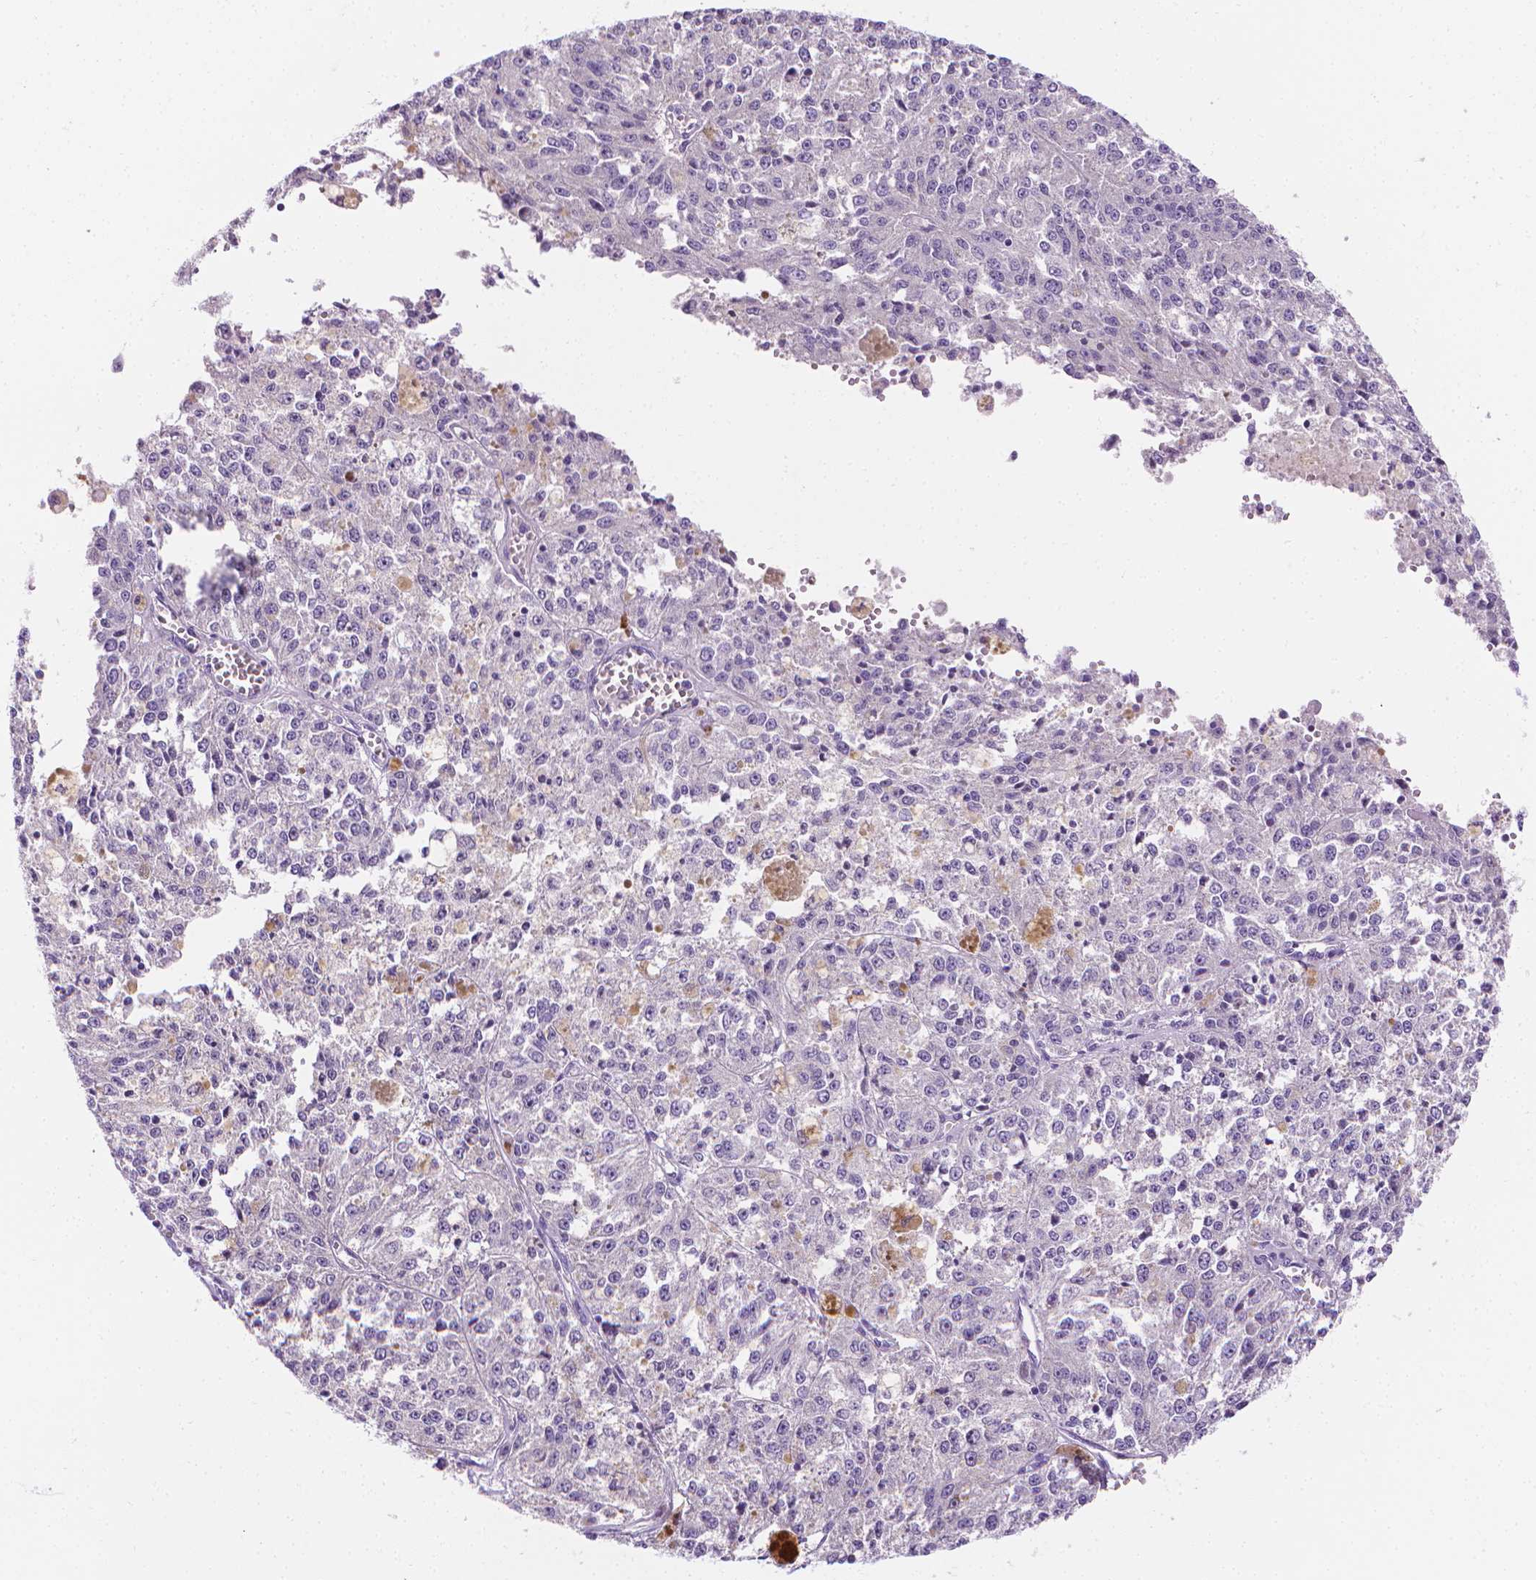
{"staining": {"intensity": "negative", "quantity": "none", "location": "none"}, "tissue": "melanoma", "cell_type": "Tumor cells", "image_type": "cancer", "snomed": [{"axis": "morphology", "description": "Malignant melanoma, Metastatic site"}, {"axis": "topography", "description": "Lymph node"}], "caption": "Malignant melanoma (metastatic site) was stained to show a protein in brown. There is no significant positivity in tumor cells. (Stains: DAB IHC with hematoxylin counter stain, Microscopy: brightfield microscopy at high magnification).", "gene": "FASN", "patient": {"sex": "female", "age": 64}}